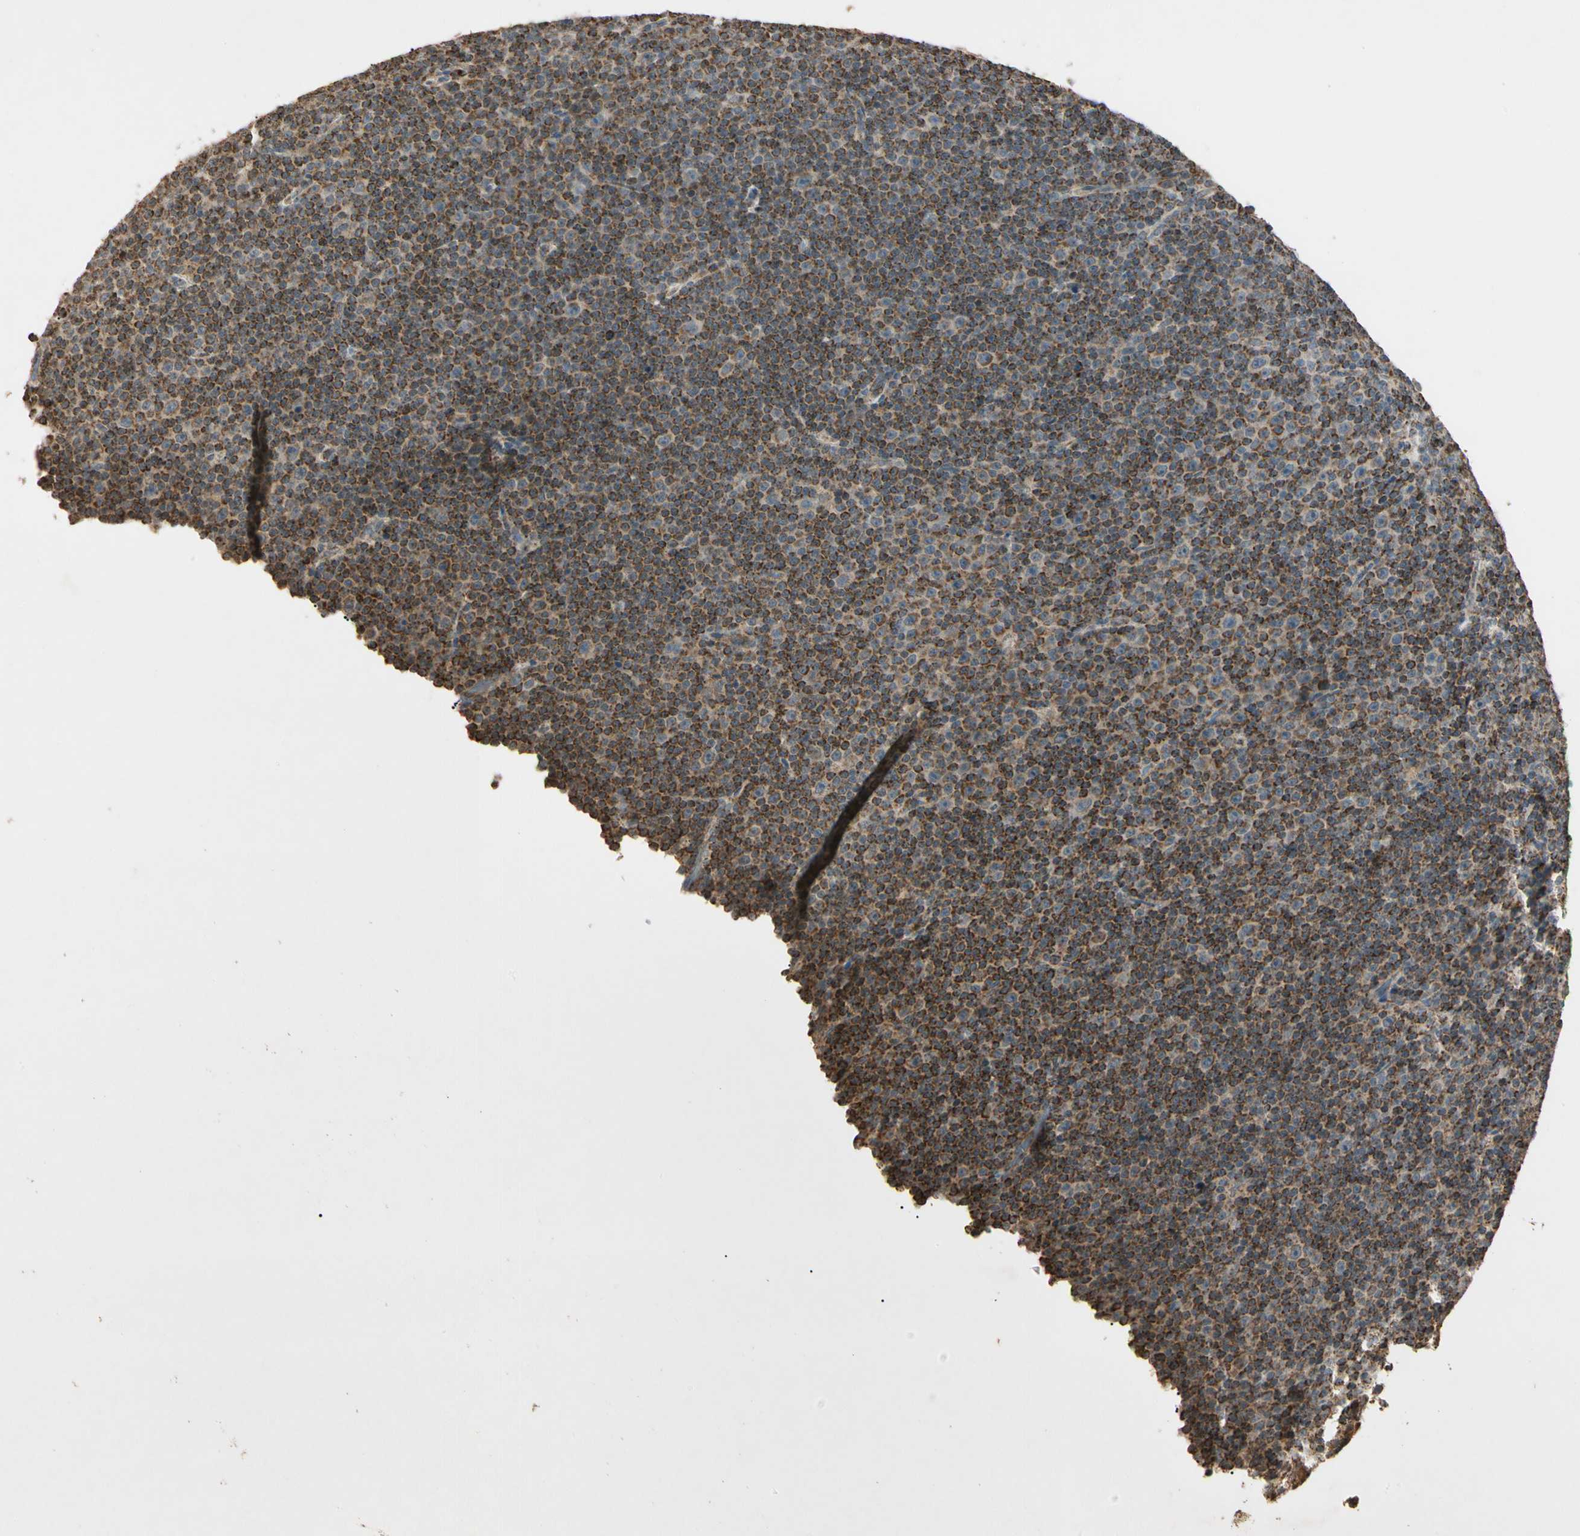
{"staining": {"intensity": "weak", "quantity": ">75%", "location": "cytoplasmic/membranous"}, "tissue": "lymphoma", "cell_type": "Tumor cells", "image_type": "cancer", "snomed": [{"axis": "morphology", "description": "Malignant lymphoma, non-Hodgkin's type, Low grade"}, {"axis": "topography", "description": "Lymph node"}], "caption": "Lymphoma tissue shows weak cytoplasmic/membranous staining in about >75% of tumor cells, visualized by immunohistochemistry. Using DAB (3,3'-diaminobenzidine) (brown) and hematoxylin (blue) stains, captured at high magnification using brightfield microscopy.", "gene": "PRDX5", "patient": {"sex": "female", "age": 67}}